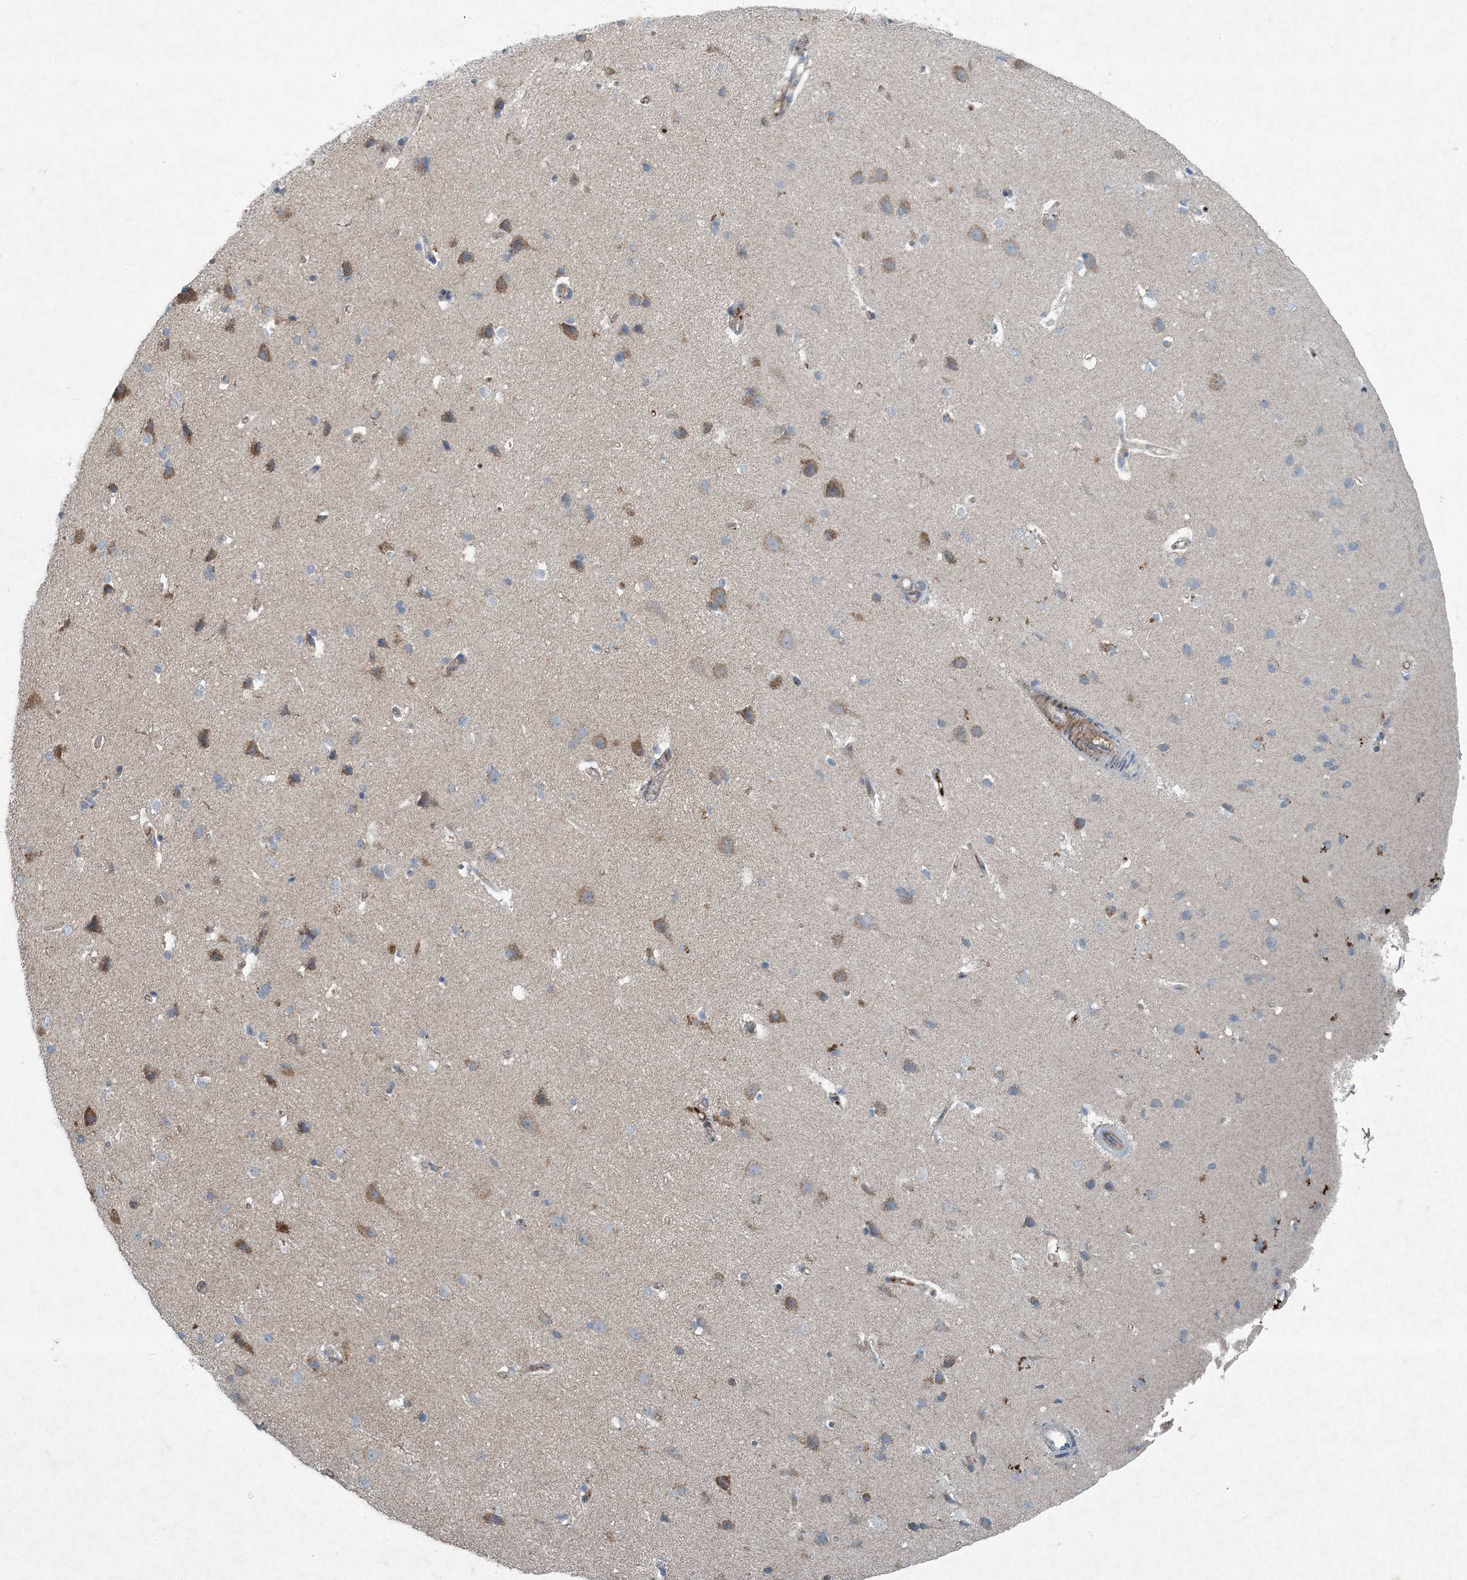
{"staining": {"intensity": "weak", "quantity": ">75%", "location": "cytoplasmic/membranous"}, "tissue": "cerebral cortex", "cell_type": "Endothelial cells", "image_type": "normal", "snomed": [{"axis": "morphology", "description": "Normal tissue, NOS"}, {"axis": "topography", "description": "Cerebral cortex"}], "caption": "High-power microscopy captured an IHC photomicrograph of benign cerebral cortex, revealing weak cytoplasmic/membranous positivity in about >75% of endothelial cells. Using DAB (3,3'-diaminobenzidine) (brown) and hematoxylin (blue) stains, captured at high magnification using brightfield microscopy.", "gene": "APOM", "patient": {"sex": "male", "age": 34}}